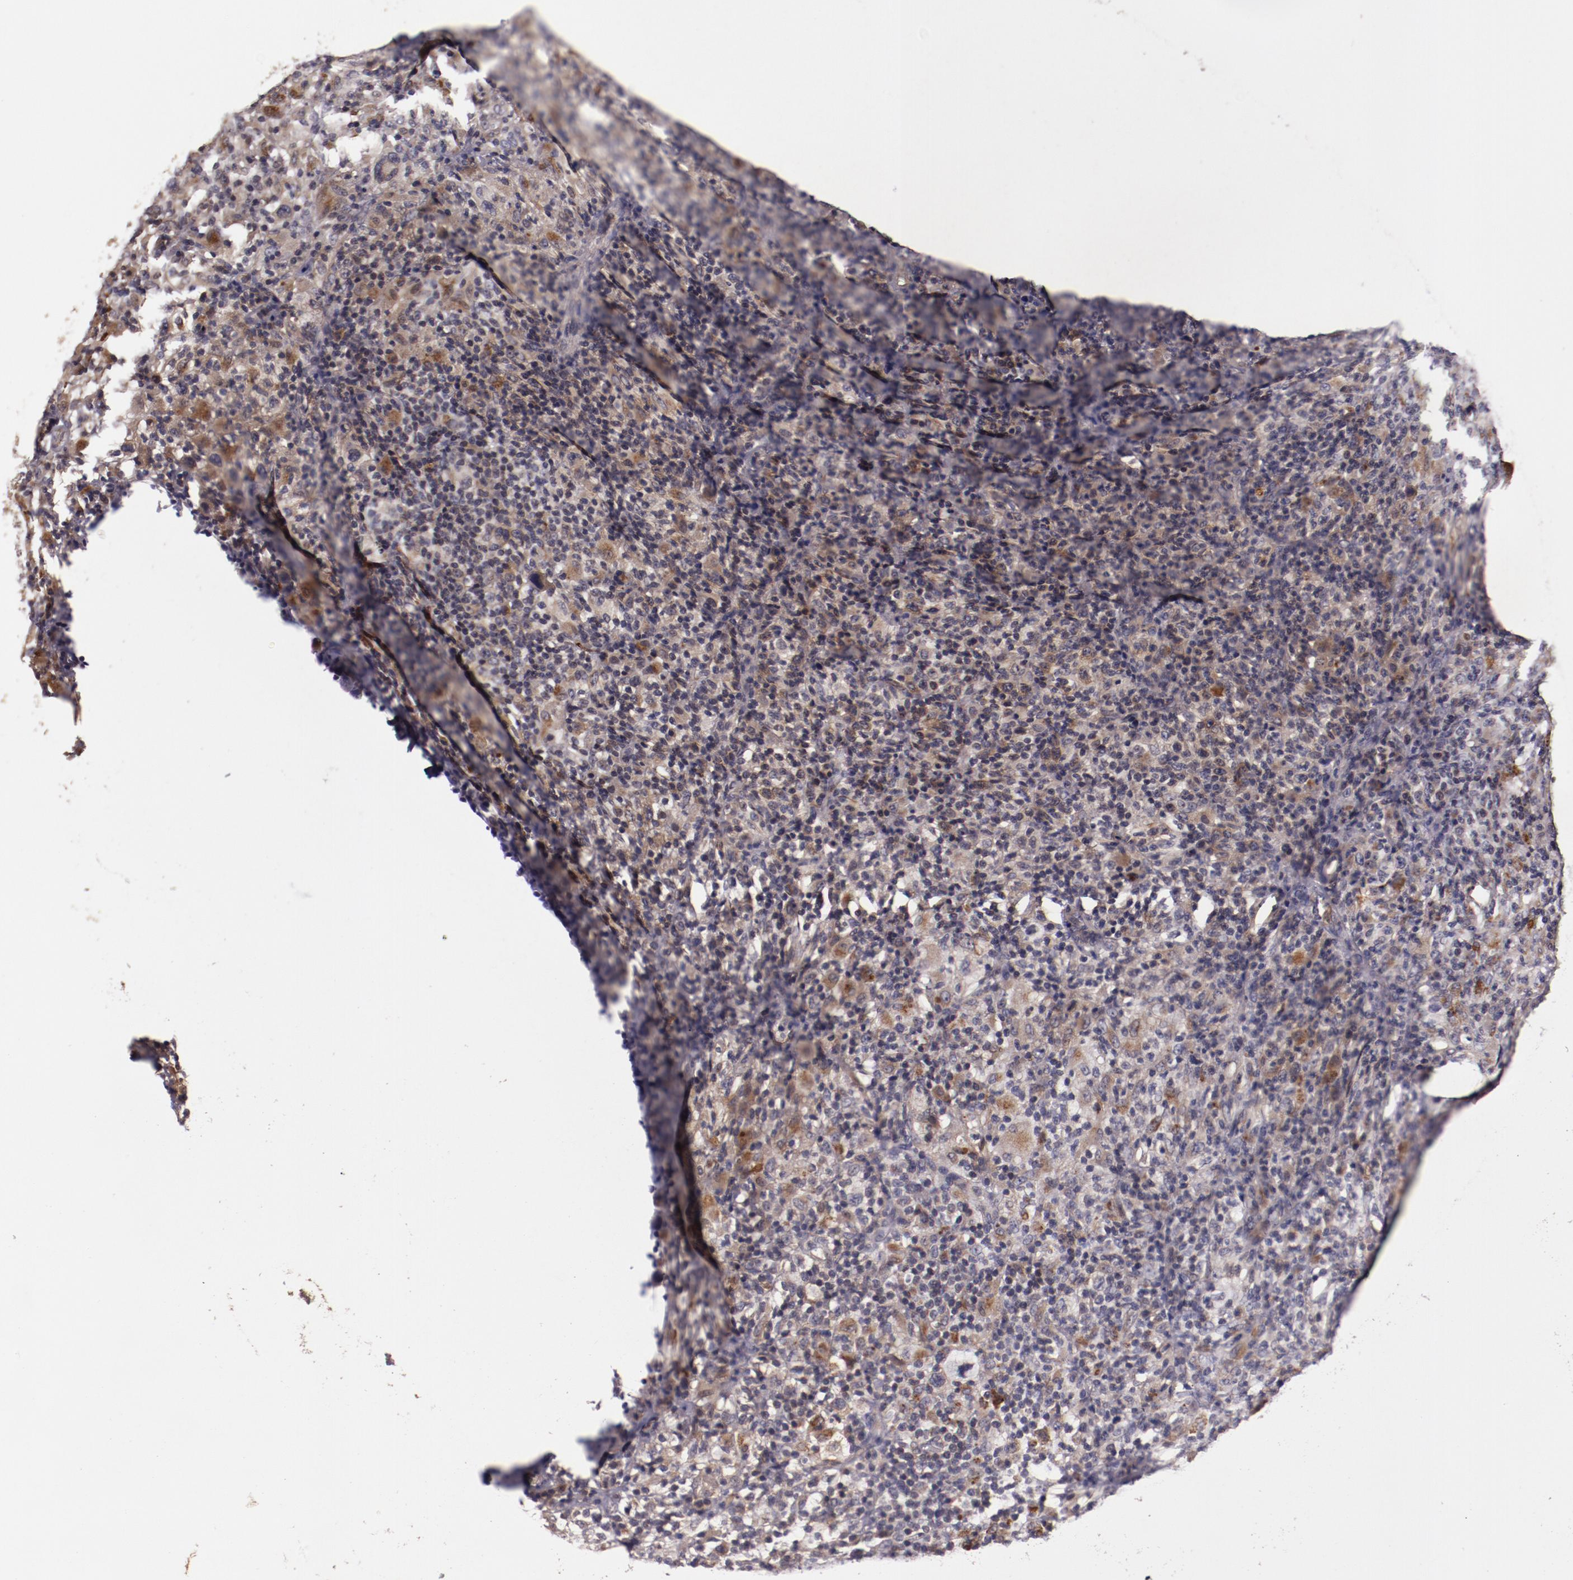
{"staining": {"intensity": "moderate", "quantity": "25%-75%", "location": "cytoplasmic/membranous"}, "tissue": "lymphoma", "cell_type": "Tumor cells", "image_type": "cancer", "snomed": [{"axis": "morphology", "description": "Hodgkin's disease, NOS"}, {"axis": "topography", "description": "Lymph node"}], "caption": "Immunohistochemistry (IHC) (DAB (3,3'-diaminobenzidine)) staining of Hodgkin's disease reveals moderate cytoplasmic/membranous protein positivity in about 25%-75% of tumor cells.", "gene": "FTSJ1", "patient": {"sex": "male", "age": 65}}